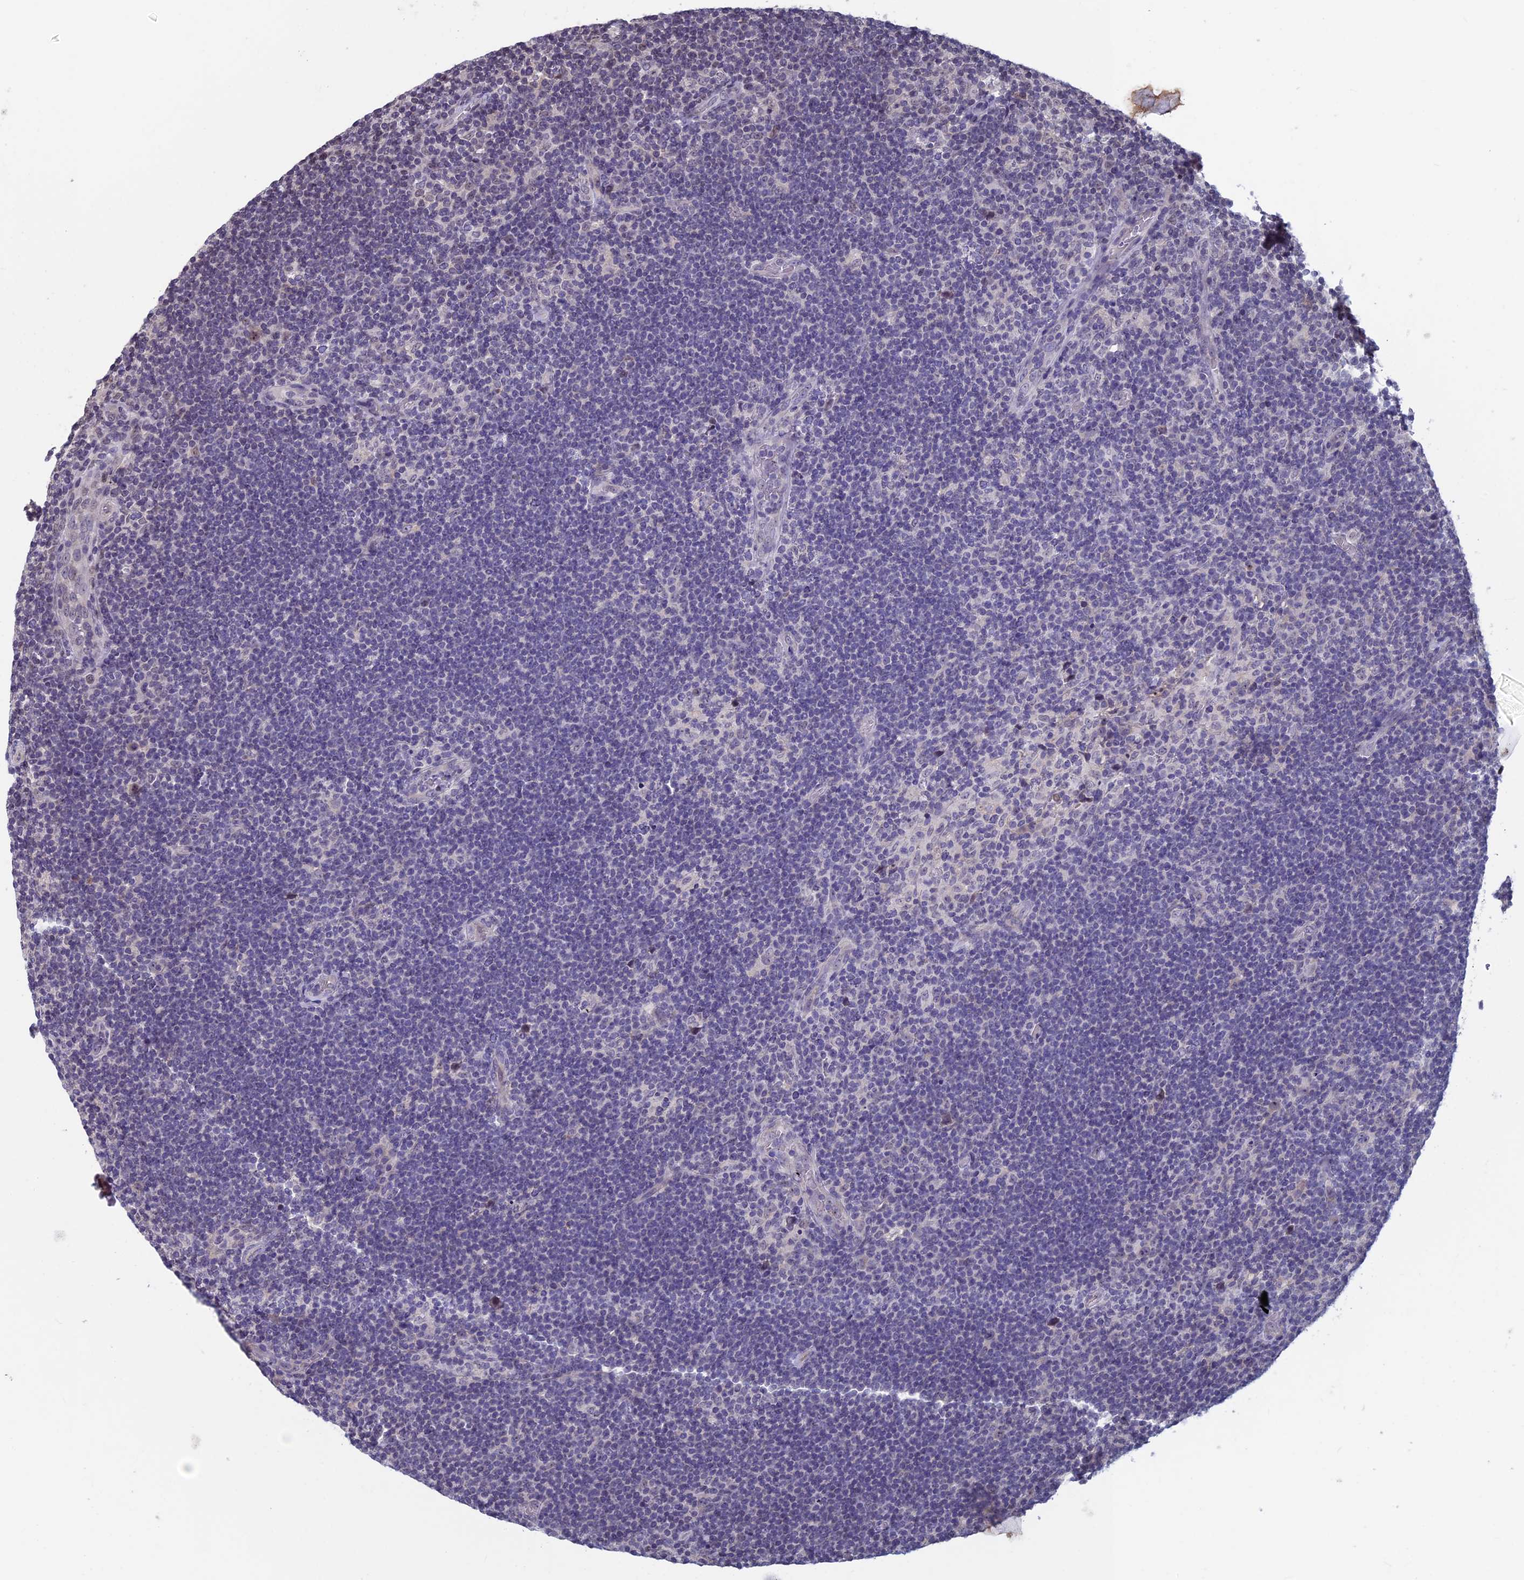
{"staining": {"intensity": "negative", "quantity": "none", "location": "none"}, "tissue": "lymphoma", "cell_type": "Tumor cells", "image_type": "cancer", "snomed": [{"axis": "morphology", "description": "Hodgkin's disease, NOS"}, {"axis": "topography", "description": "Lymph node"}], "caption": "IHC micrograph of neoplastic tissue: human lymphoma stained with DAB (3,3'-diaminobenzidine) demonstrates no significant protein staining in tumor cells. Brightfield microscopy of IHC stained with DAB (3,3'-diaminobenzidine) (brown) and hematoxylin (blue), captured at high magnification.", "gene": "SPIRE1", "patient": {"sex": "female", "age": 57}}